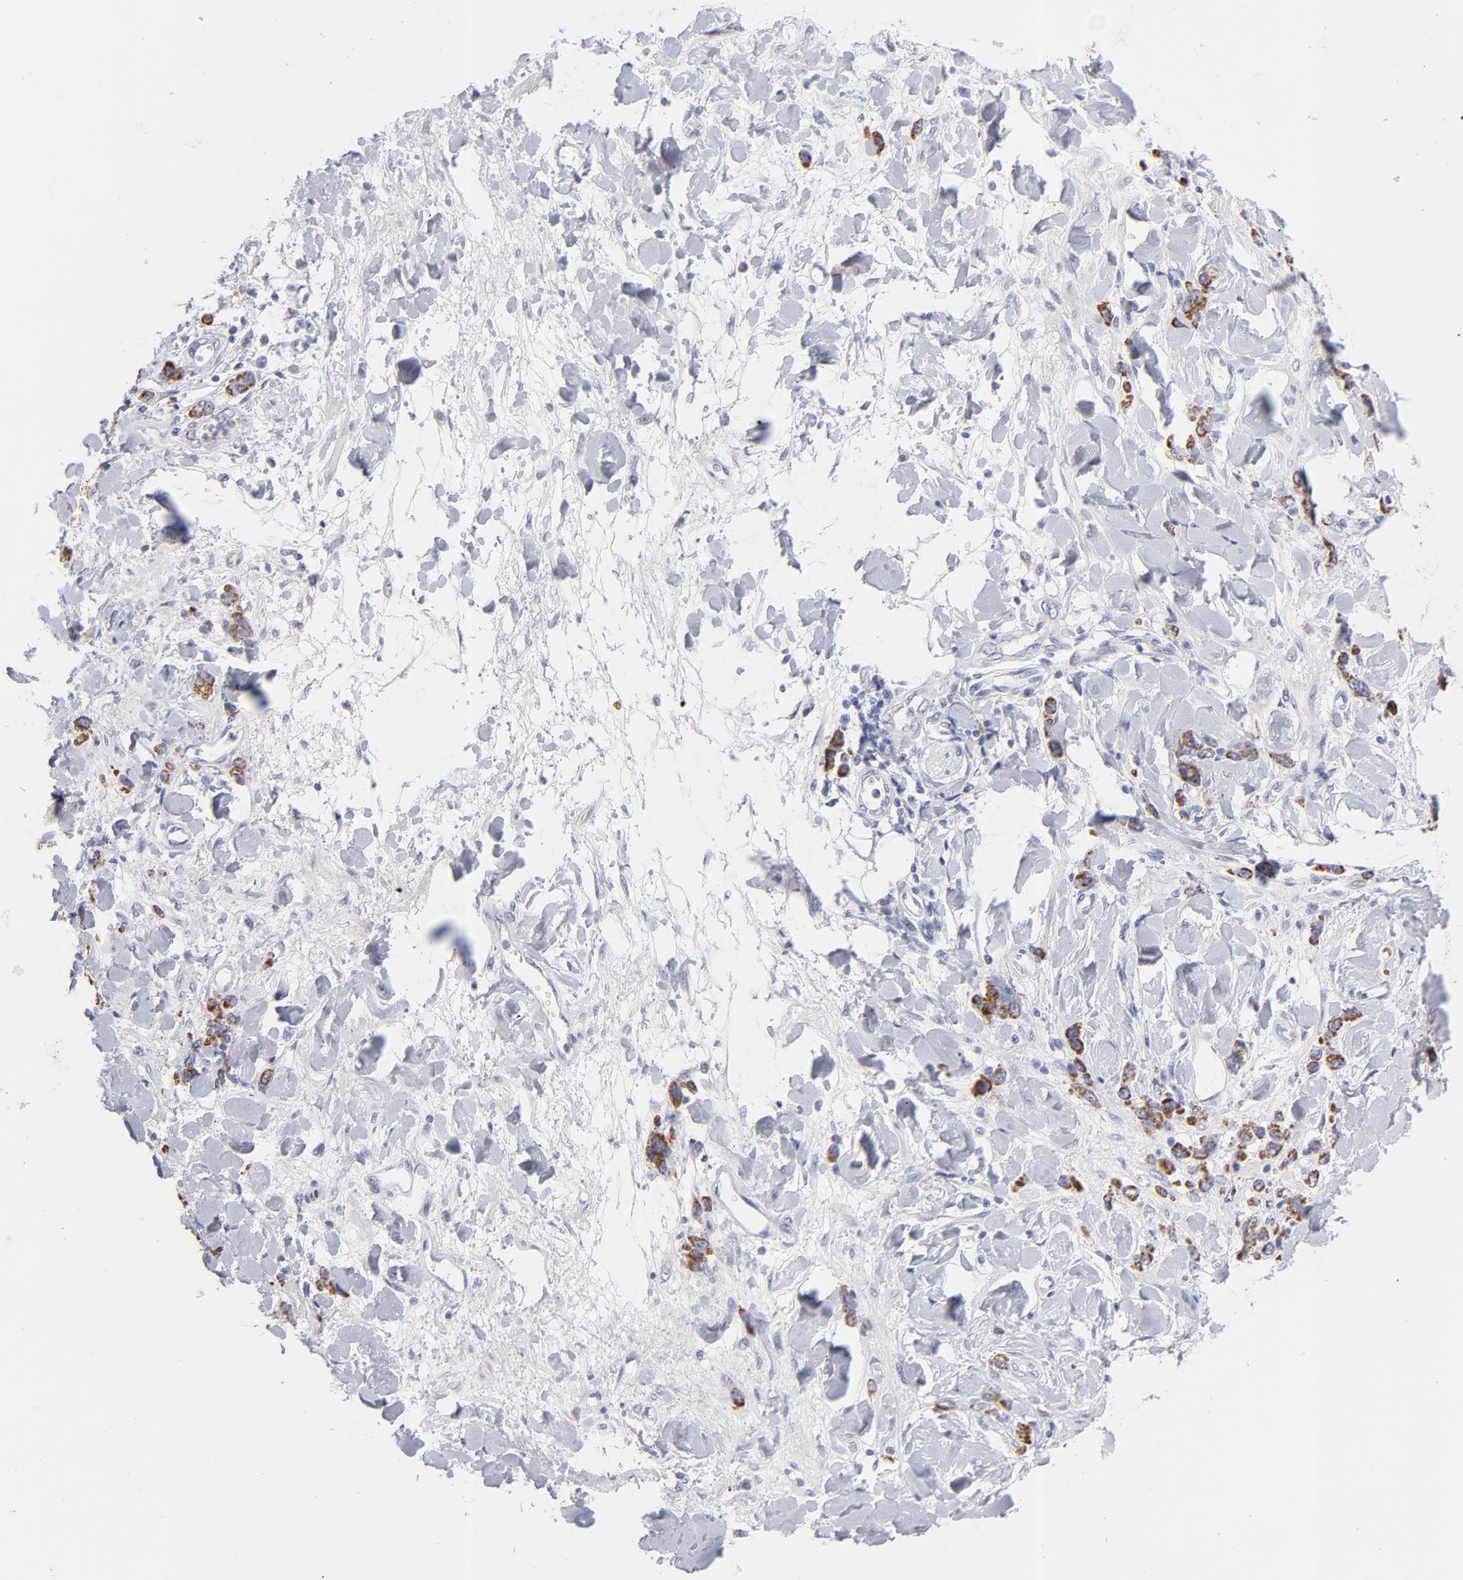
{"staining": {"intensity": "strong", "quantity": ">75%", "location": "cytoplasmic/membranous"}, "tissue": "stomach cancer", "cell_type": "Tumor cells", "image_type": "cancer", "snomed": [{"axis": "morphology", "description": "Normal tissue, NOS"}, {"axis": "morphology", "description": "Adenocarcinoma, NOS"}, {"axis": "topography", "description": "Stomach"}], "caption": "Stomach adenocarcinoma tissue demonstrates strong cytoplasmic/membranous staining in approximately >75% of tumor cells, visualized by immunohistochemistry. (IHC, brightfield microscopy, high magnification).", "gene": "TST", "patient": {"sex": "male", "age": 82}}